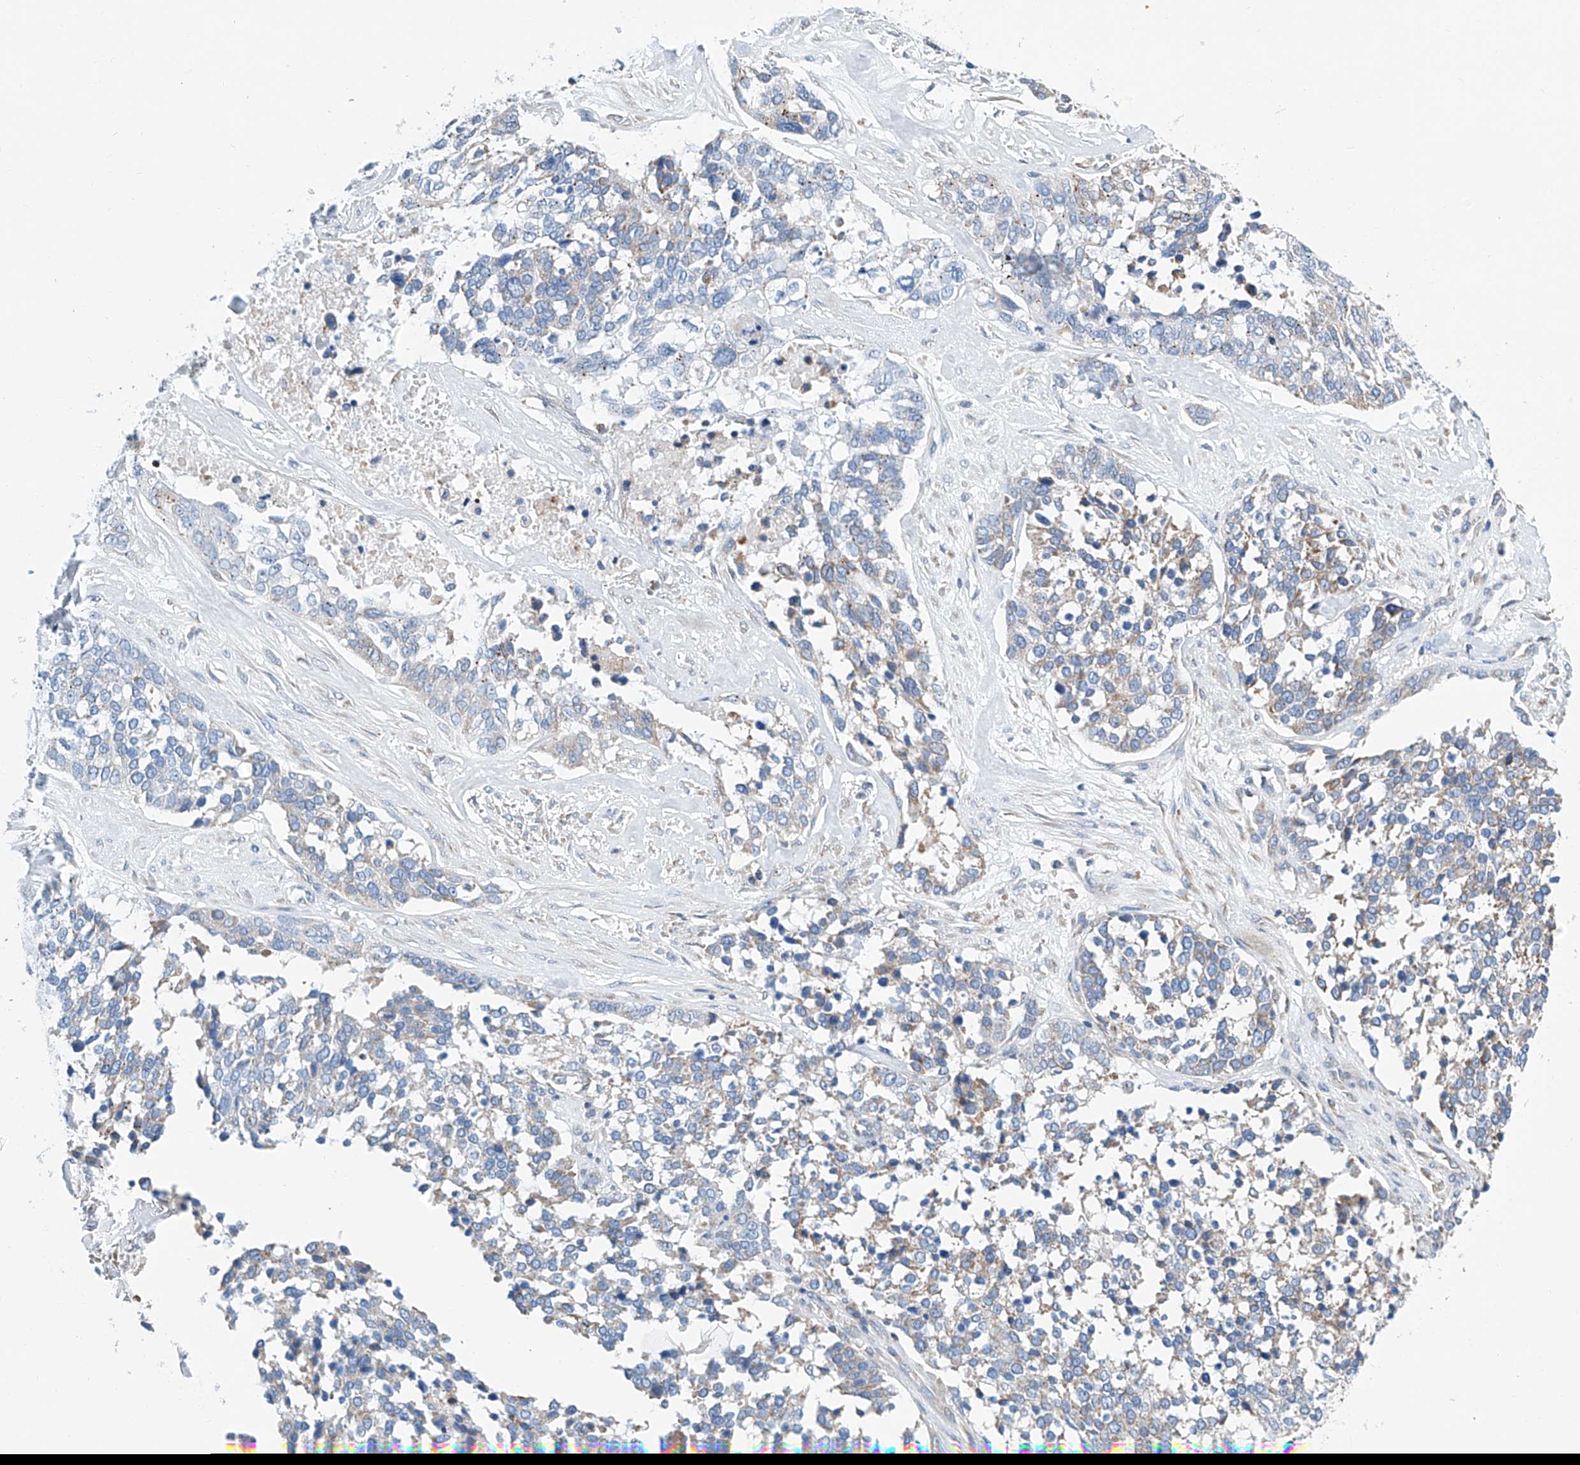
{"staining": {"intensity": "weak", "quantity": "<25%", "location": "cytoplasmic/membranous"}, "tissue": "ovarian cancer", "cell_type": "Tumor cells", "image_type": "cancer", "snomed": [{"axis": "morphology", "description": "Cystadenocarcinoma, serous, NOS"}, {"axis": "topography", "description": "Ovary"}], "caption": "Tumor cells are negative for protein expression in human ovarian cancer.", "gene": "MAD2L1", "patient": {"sex": "female", "age": 44}}